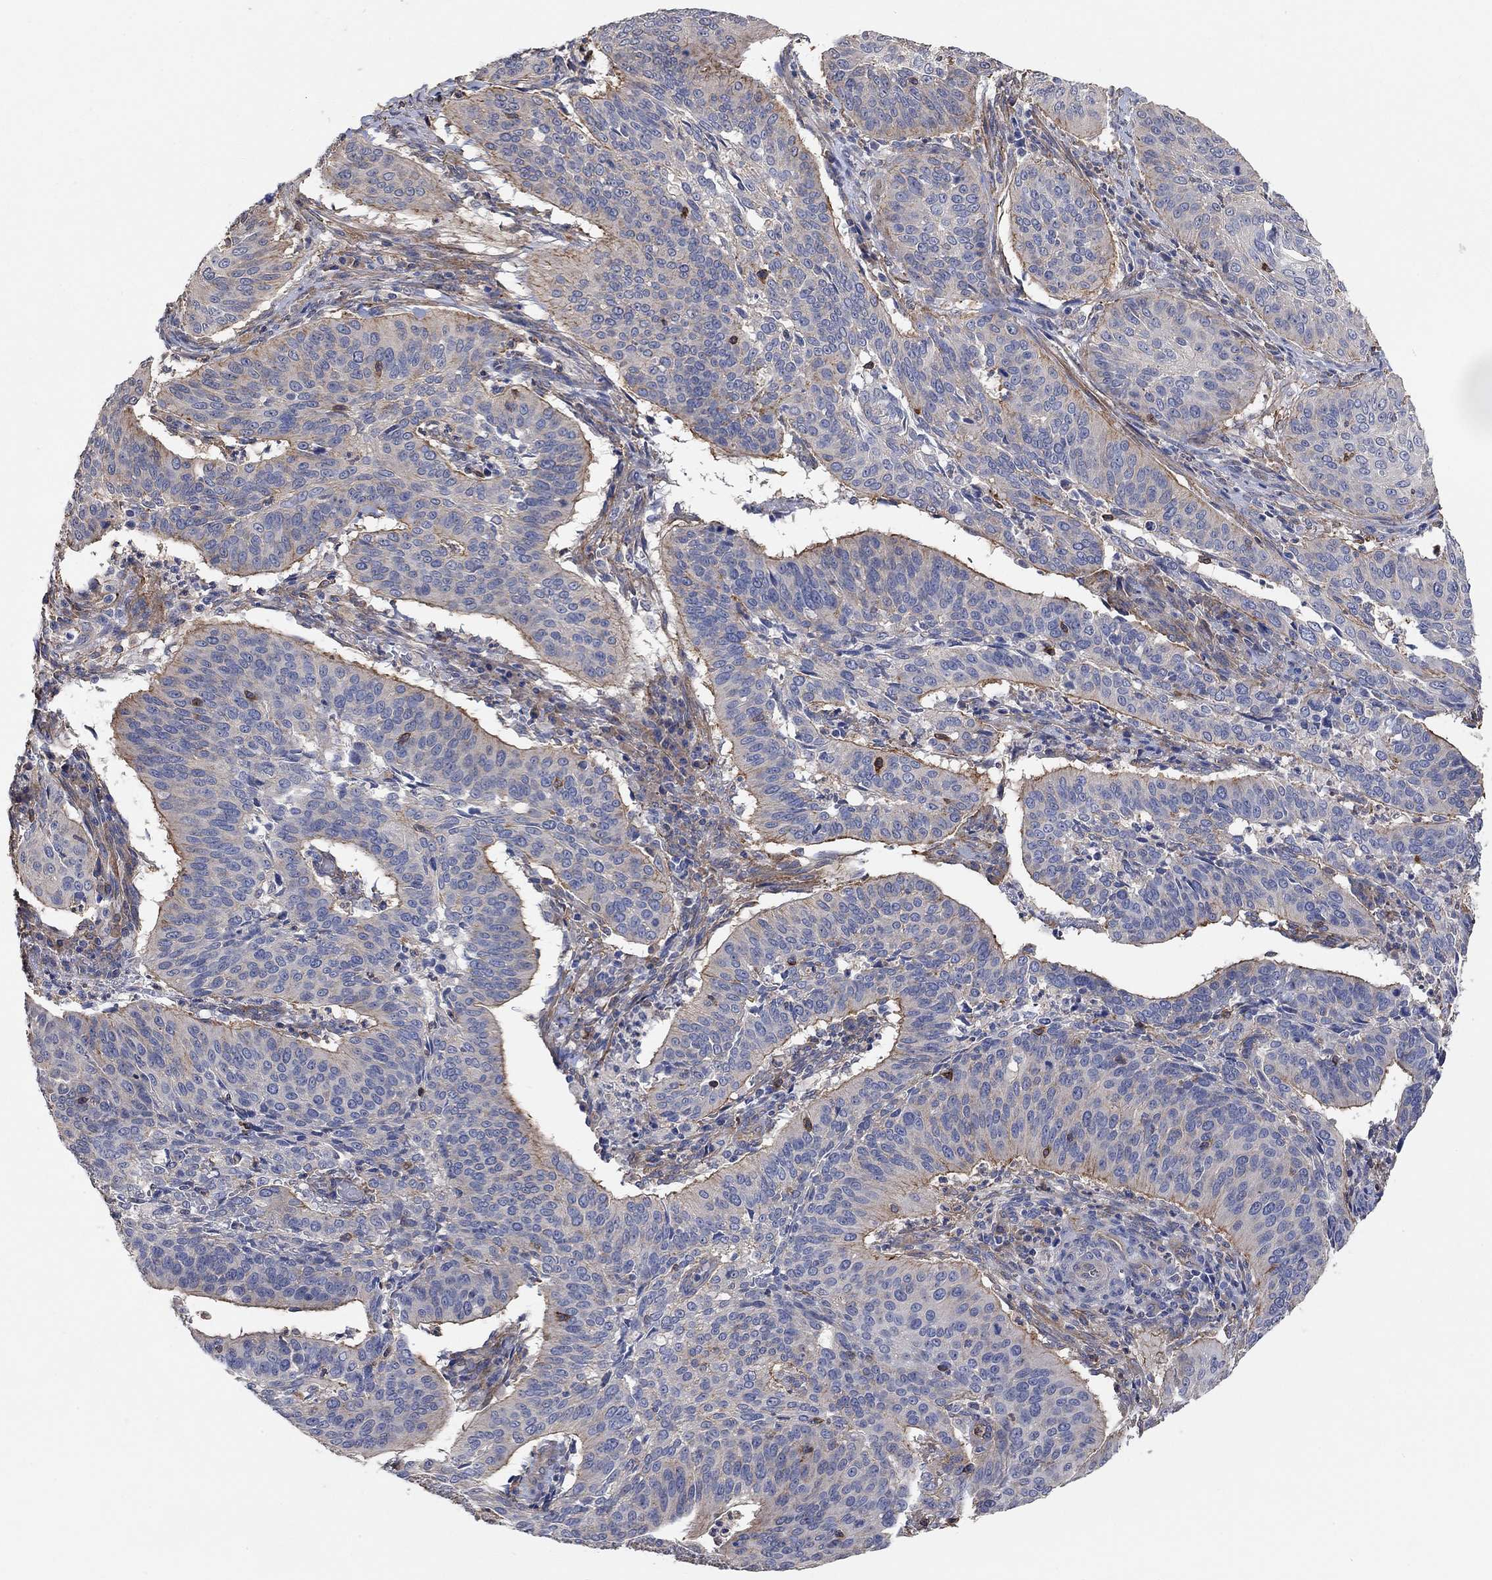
{"staining": {"intensity": "moderate", "quantity": "<25%", "location": "cytoplasmic/membranous"}, "tissue": "cervical cancer", "cell_type": "Tumor cells", "image_type": "cancer", "snomed": [{"axis": "morphology", "description": "Normal tissue, NOS"}, {"axis": "morphology", "description": "Squamous cell carcinoma, NOS"}, {"axis": "topography", "description": "Cervix"}], "caption": "Immunohistochemical staining of cervical squamous cell carcinoma demonstrates moderate cytoplasmic/membranous protein staining in approximately <25% of tumor cells.", "gene": "SYT16", "patient": {"sex": "female", "age": 39}}